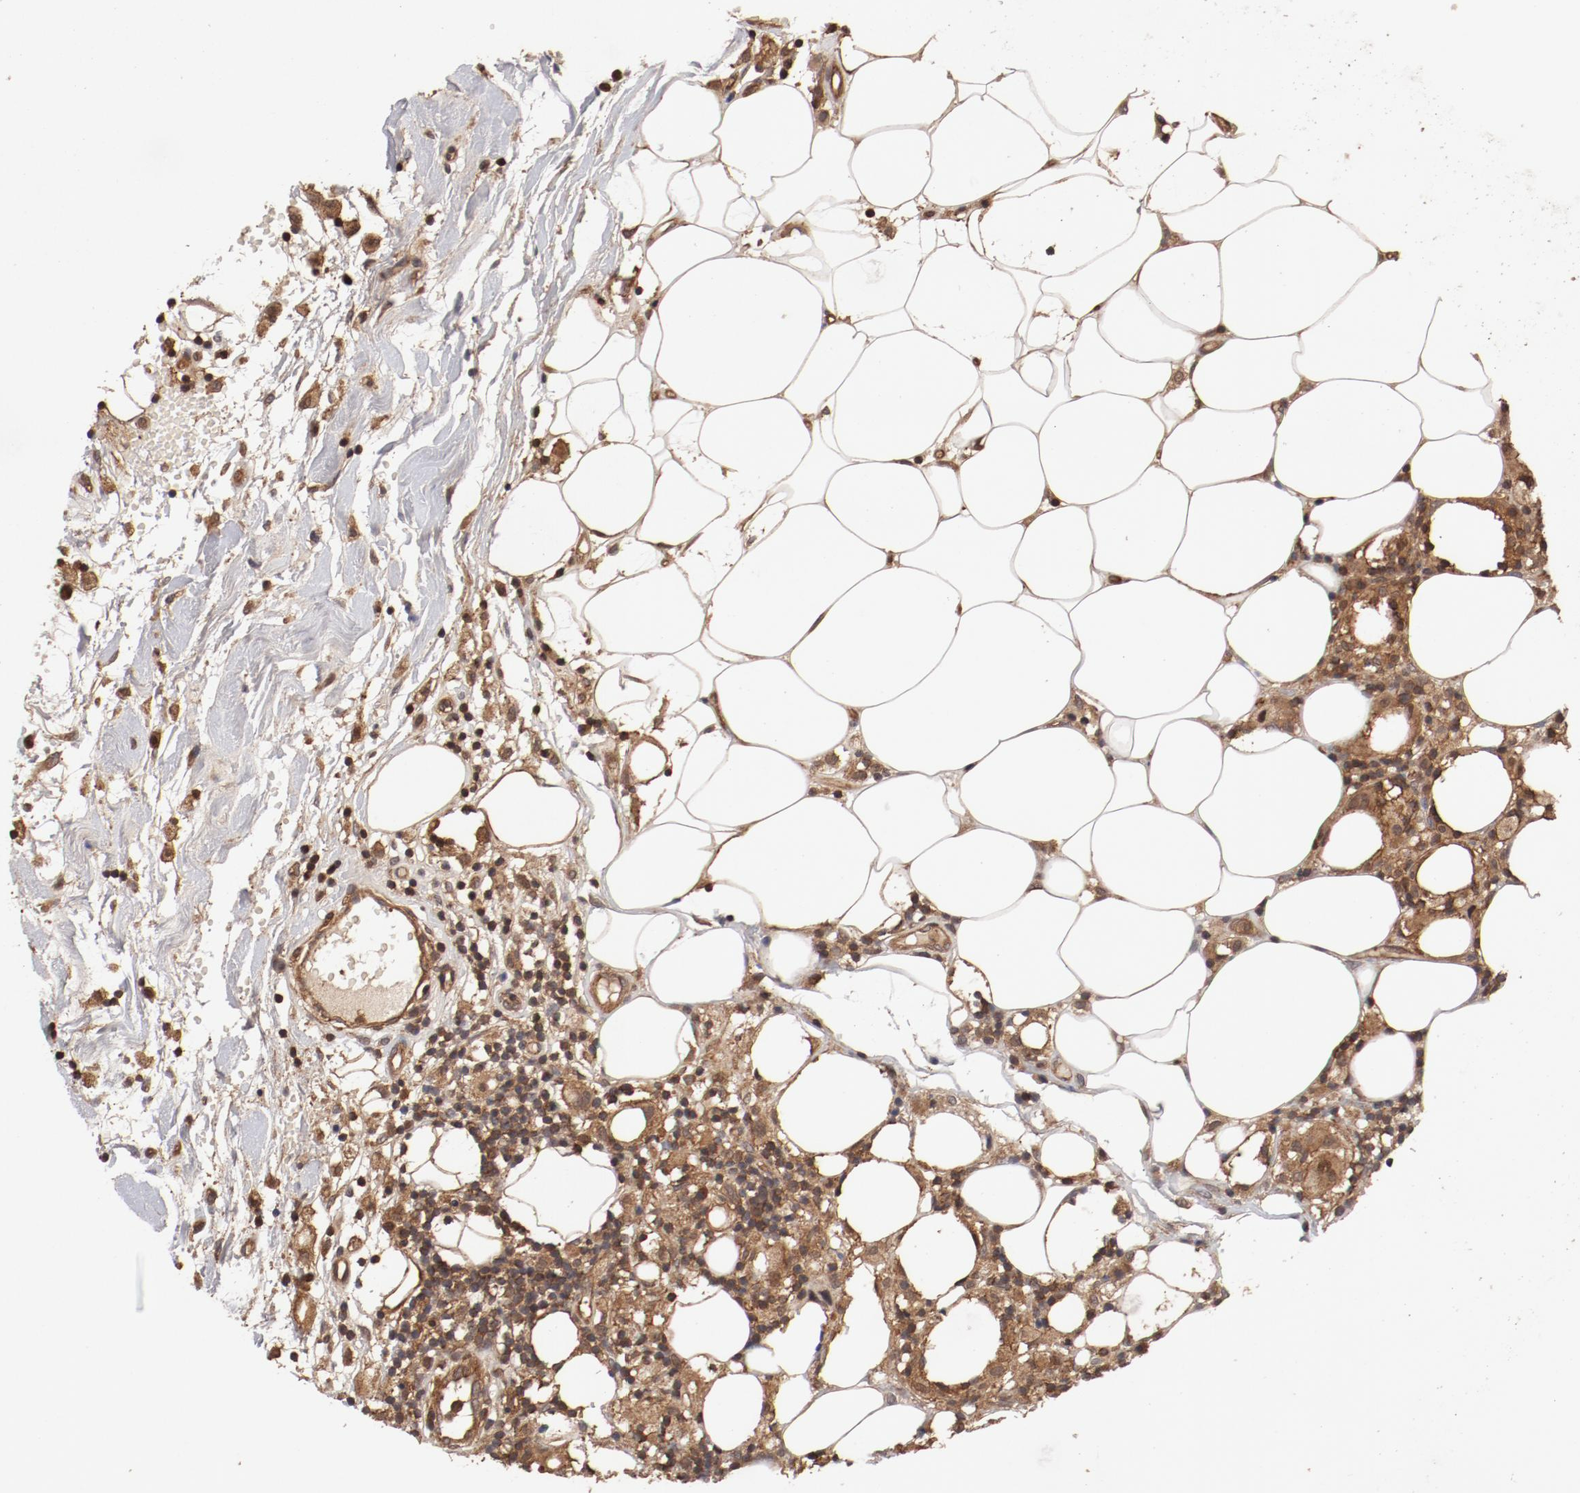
{"staining": {"intensity": "moderate", "quantity": ">75%", "location": "cytoplasmic/membranous"}, "tissue": "thyroid cancer", "cell_type": "Tumor cells", "image_type": "cancer", "snomed": [{"axis": "morphology", "description": "Carcinoma, NOS"}, {"axis": "topography", "description": "Thyroid gland"}], "caption": "Thyroid carcinoma tissue demonstrates moderate cytoplasmic/membranous positivity in about >75% of tumor cells, visualized by immunohistochemistry.", "gene": "GUF1", "patient": {"sex": "female", "age": 77}}